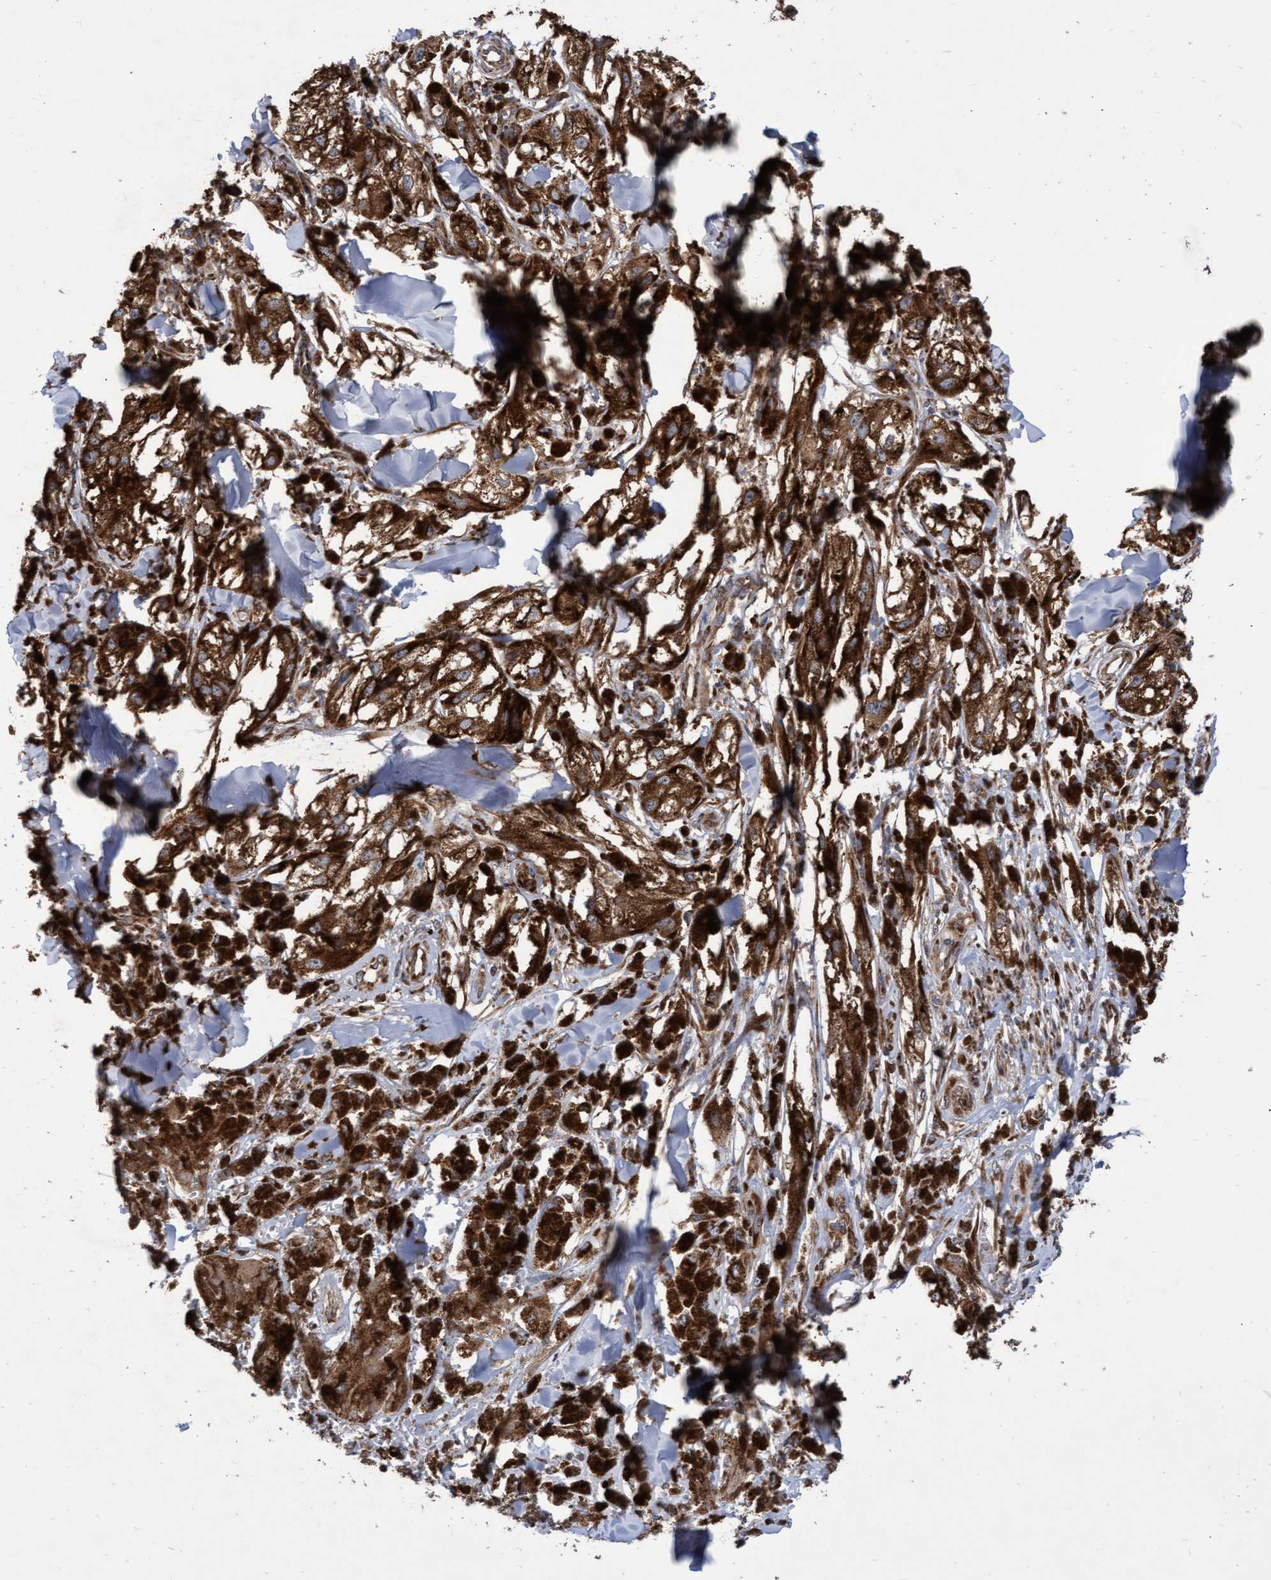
{"staining": {"intensity": "moderate", "quantity": ">75%", "location": "cytoplasmic/membranous"}, "tissue": "melanoma", "cell_type": "Tumor cells", "image_type": "cancer", "snomed": [{"axis": "morphology", "description": "Malignant melanoma, NOS"}, {"axis": "topography", "description": "Skin"}], "caption": "Immunohistochemical staining of human melanoma reveals medium levels of moderate cytoplasmic/membranous protein expression in about >75% of tumor cells. The staining was performed using DAB, with brown indicating positive protein expression. Nuclei are stained blue with hematoxylin.", "gene": "ABCF2", "patient": {"sex": "male", "age": 88}}